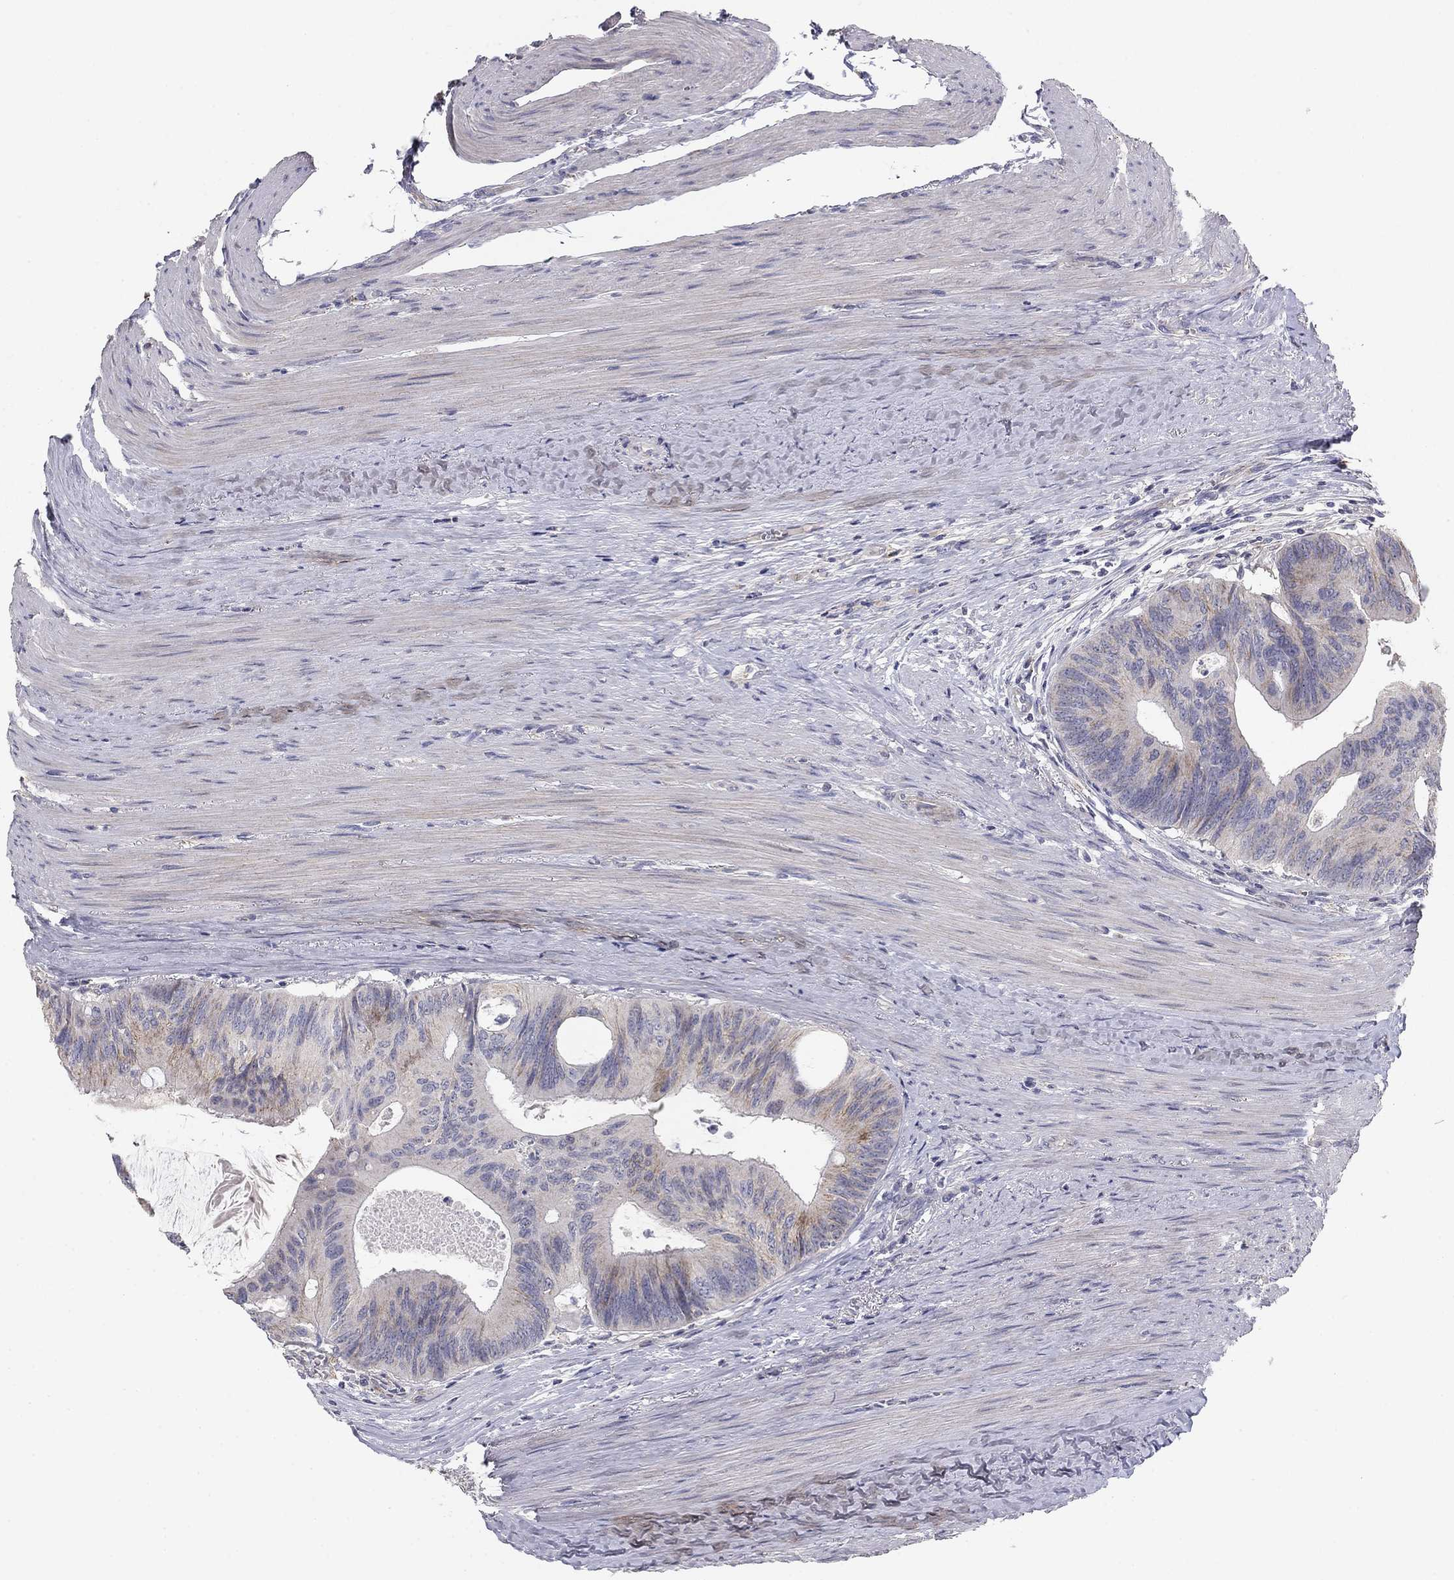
{"staining": {"intensity": "negative", "quantity": "none", "location": "none"}, "tissue": "colorectal cancer", "cell_type": "Tumor cells", "image_type": "cancer", "snomed": [{"axis": "morphology", "description": "Normal tissue, NOS"}, {"axis": "morphology", "description": "Adenocarcinoma, NOS"}, {"axis": "topography", "description": "Colon"}], "caption": "An immunohistochemistry micrograph of colorectal cancer (adenocarcinoma) is shown. There is no staining in tumor cells of colorectal cancer (adenocarcinoma). The staining is performed using DAB brown chromogen with nuclei counter-stained in using hematoxylin.", "gene": "SEPTIN3", "patient": {"sex": "male", "age": 65}}